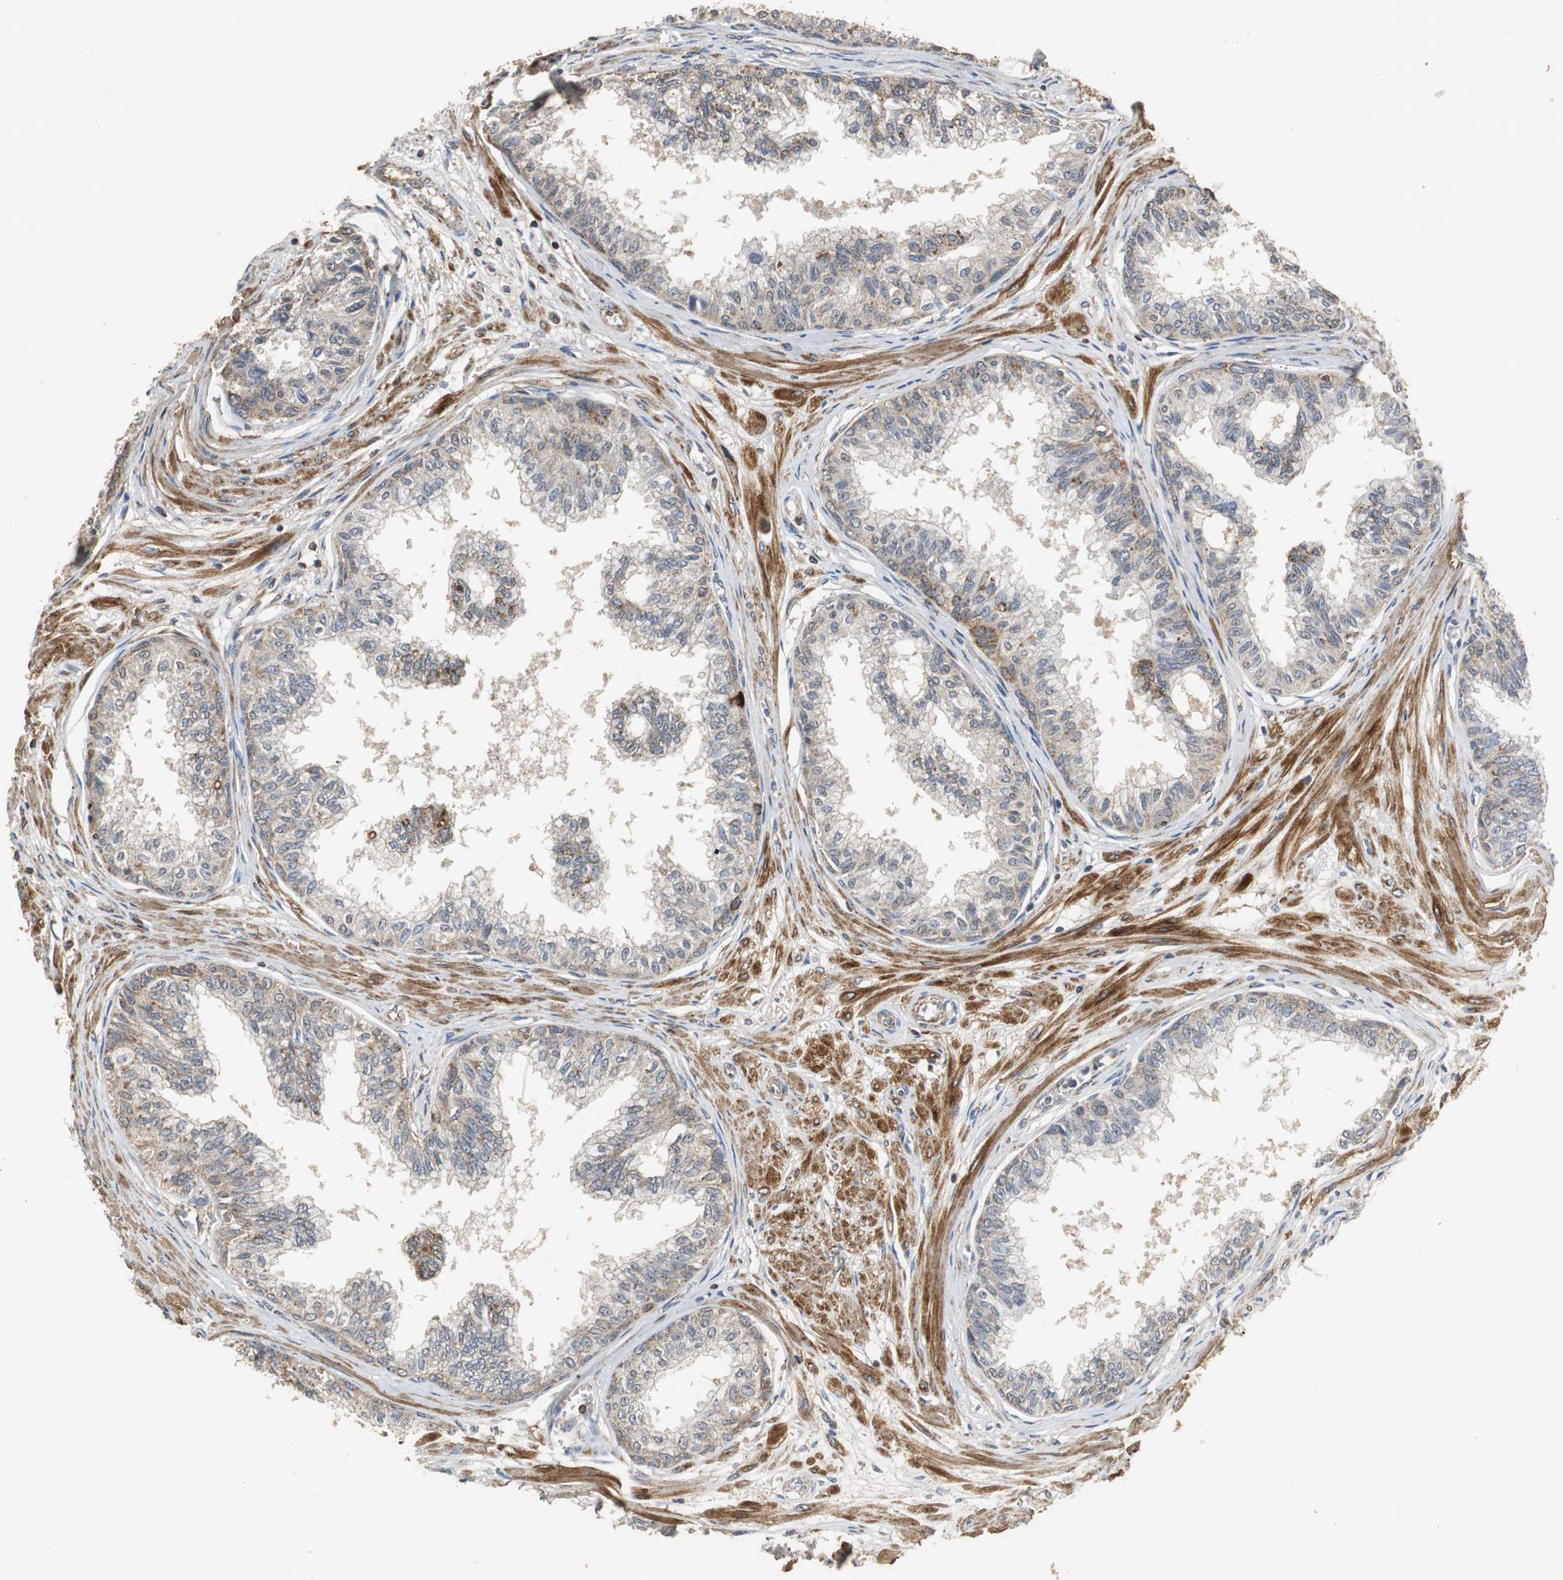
{"staining": {"intensity": "weak", "quantity": "25%-75%", "location": "cytoplasmic/membranous"}, "tissue": "prostate", "cell_type": "Glandular cells", "image_type": "normal", "snomed": [{"axis": "morphology", "description": "Normal tissue, NOS"}, {"axis": "topography", "description": "Prostate"}, {"axis": "topography", "description": "Seminal veicle"}], "caption": "Brown immunohistochemical staining in benign prostate reveals weak cytoplasmic/membranous positivity in about 25%-75% of glandular cells. The staining was performed using DAB (3,3'-diaminobenzidine) to visualize the protein expression in brown, while the nuclei were stained in blue with hematoxylin (Magnification: 20x).", "gene": "NNT", "patient": {"sex": "male", "age": 60}}